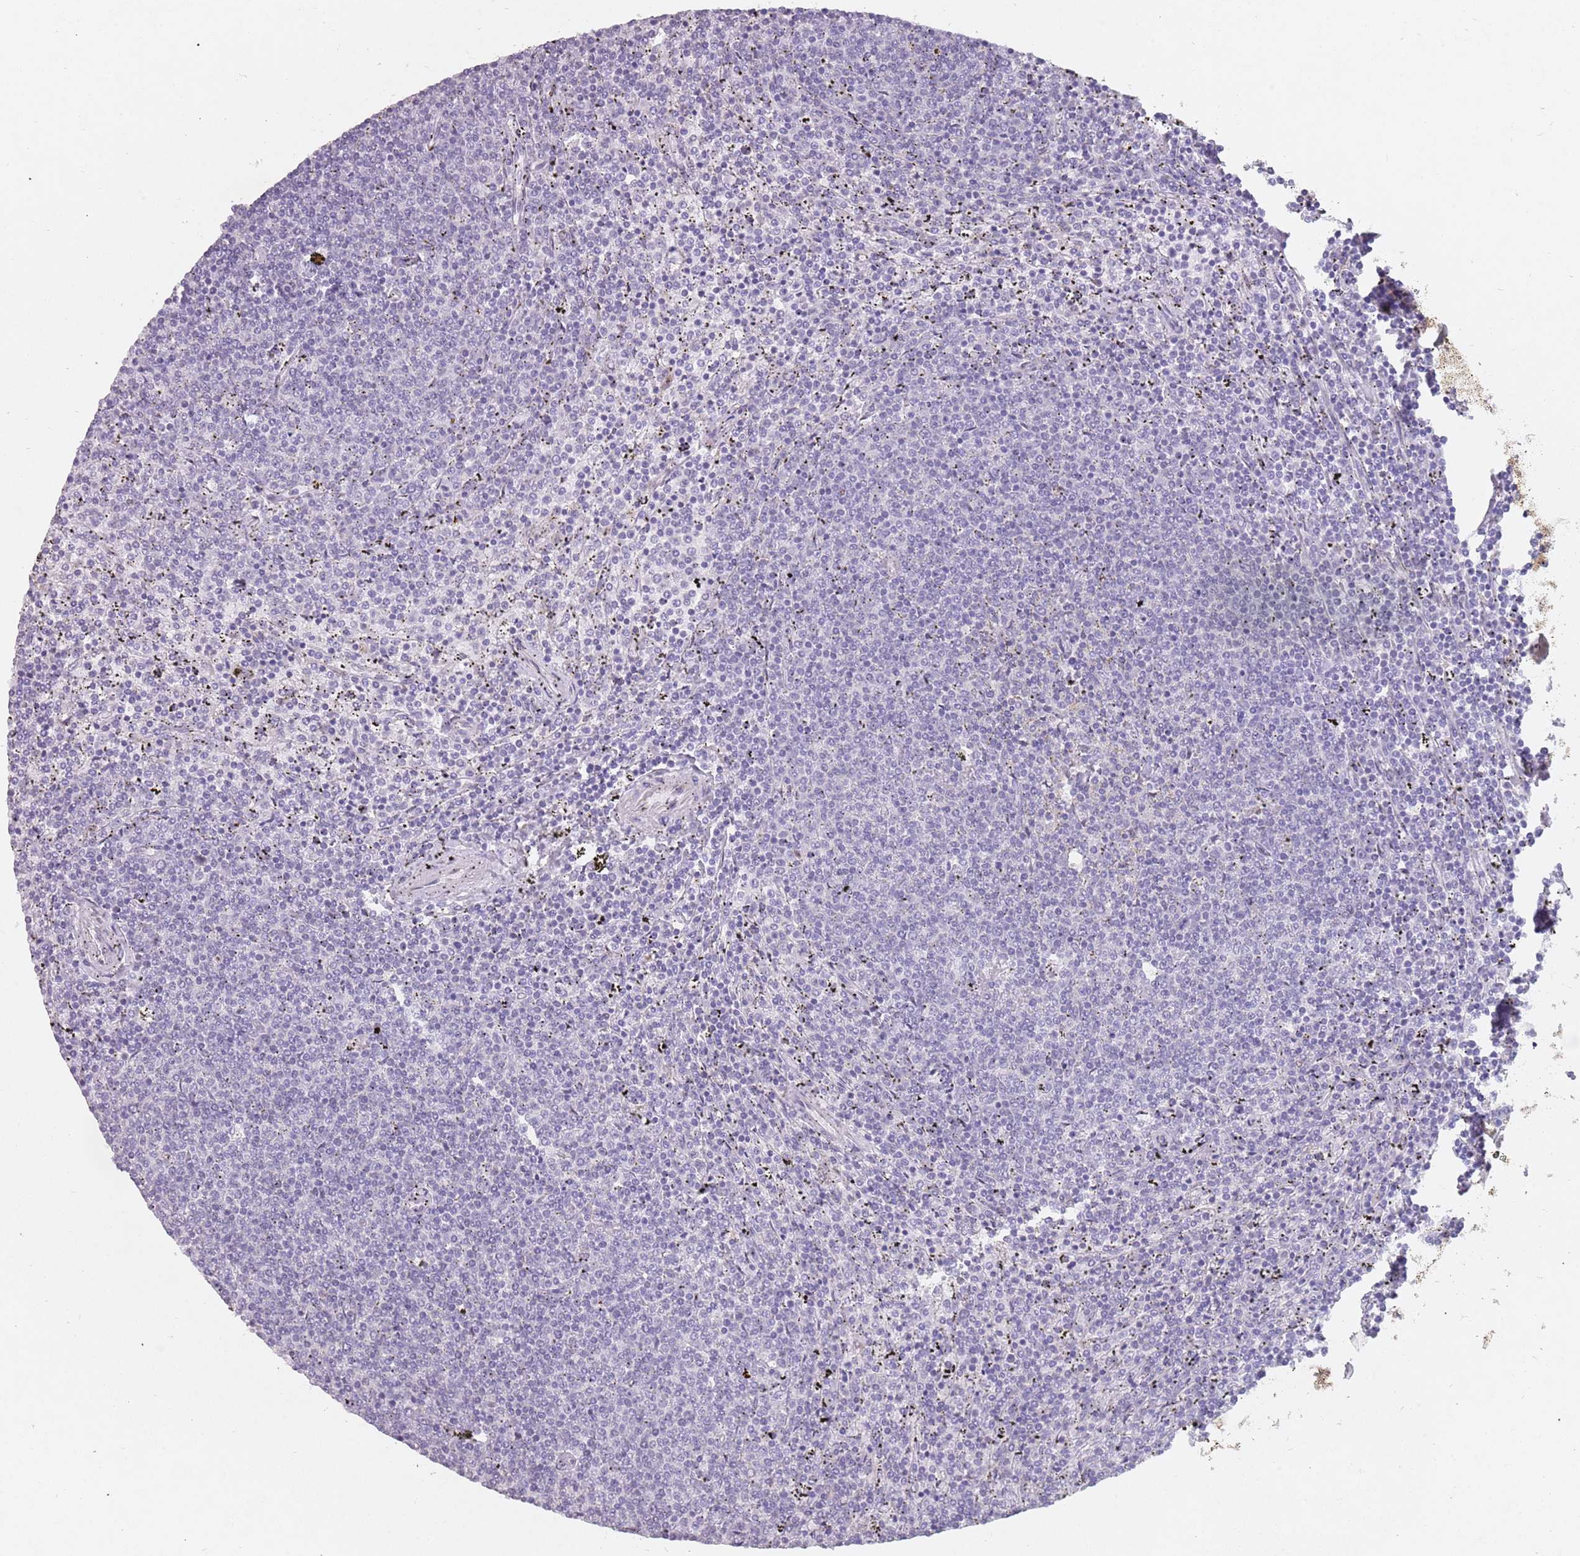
{"staining": {"intensity": "negative", "quantity": "none", "location": "none"}, "tissue": "lymphoma", "cell_type": "Tumor cells", "image_type": "cancer", "snomed": [{"axis": "morphology", "description": "Malignant lymphoma, non-Hodgkin's type, Low grade"}, {"axis": "topography", "description": "Spleen"}], "caption": "This is a photomicrograph of immunohistochemistry staining of malignant lymphoma, non-Hodgkin's type (low-grade), which shows no staining in tumor cells. Nuclei are stained in blue.", "gene": "DDX4", "patient": {"sex": "female", "age": 50}}